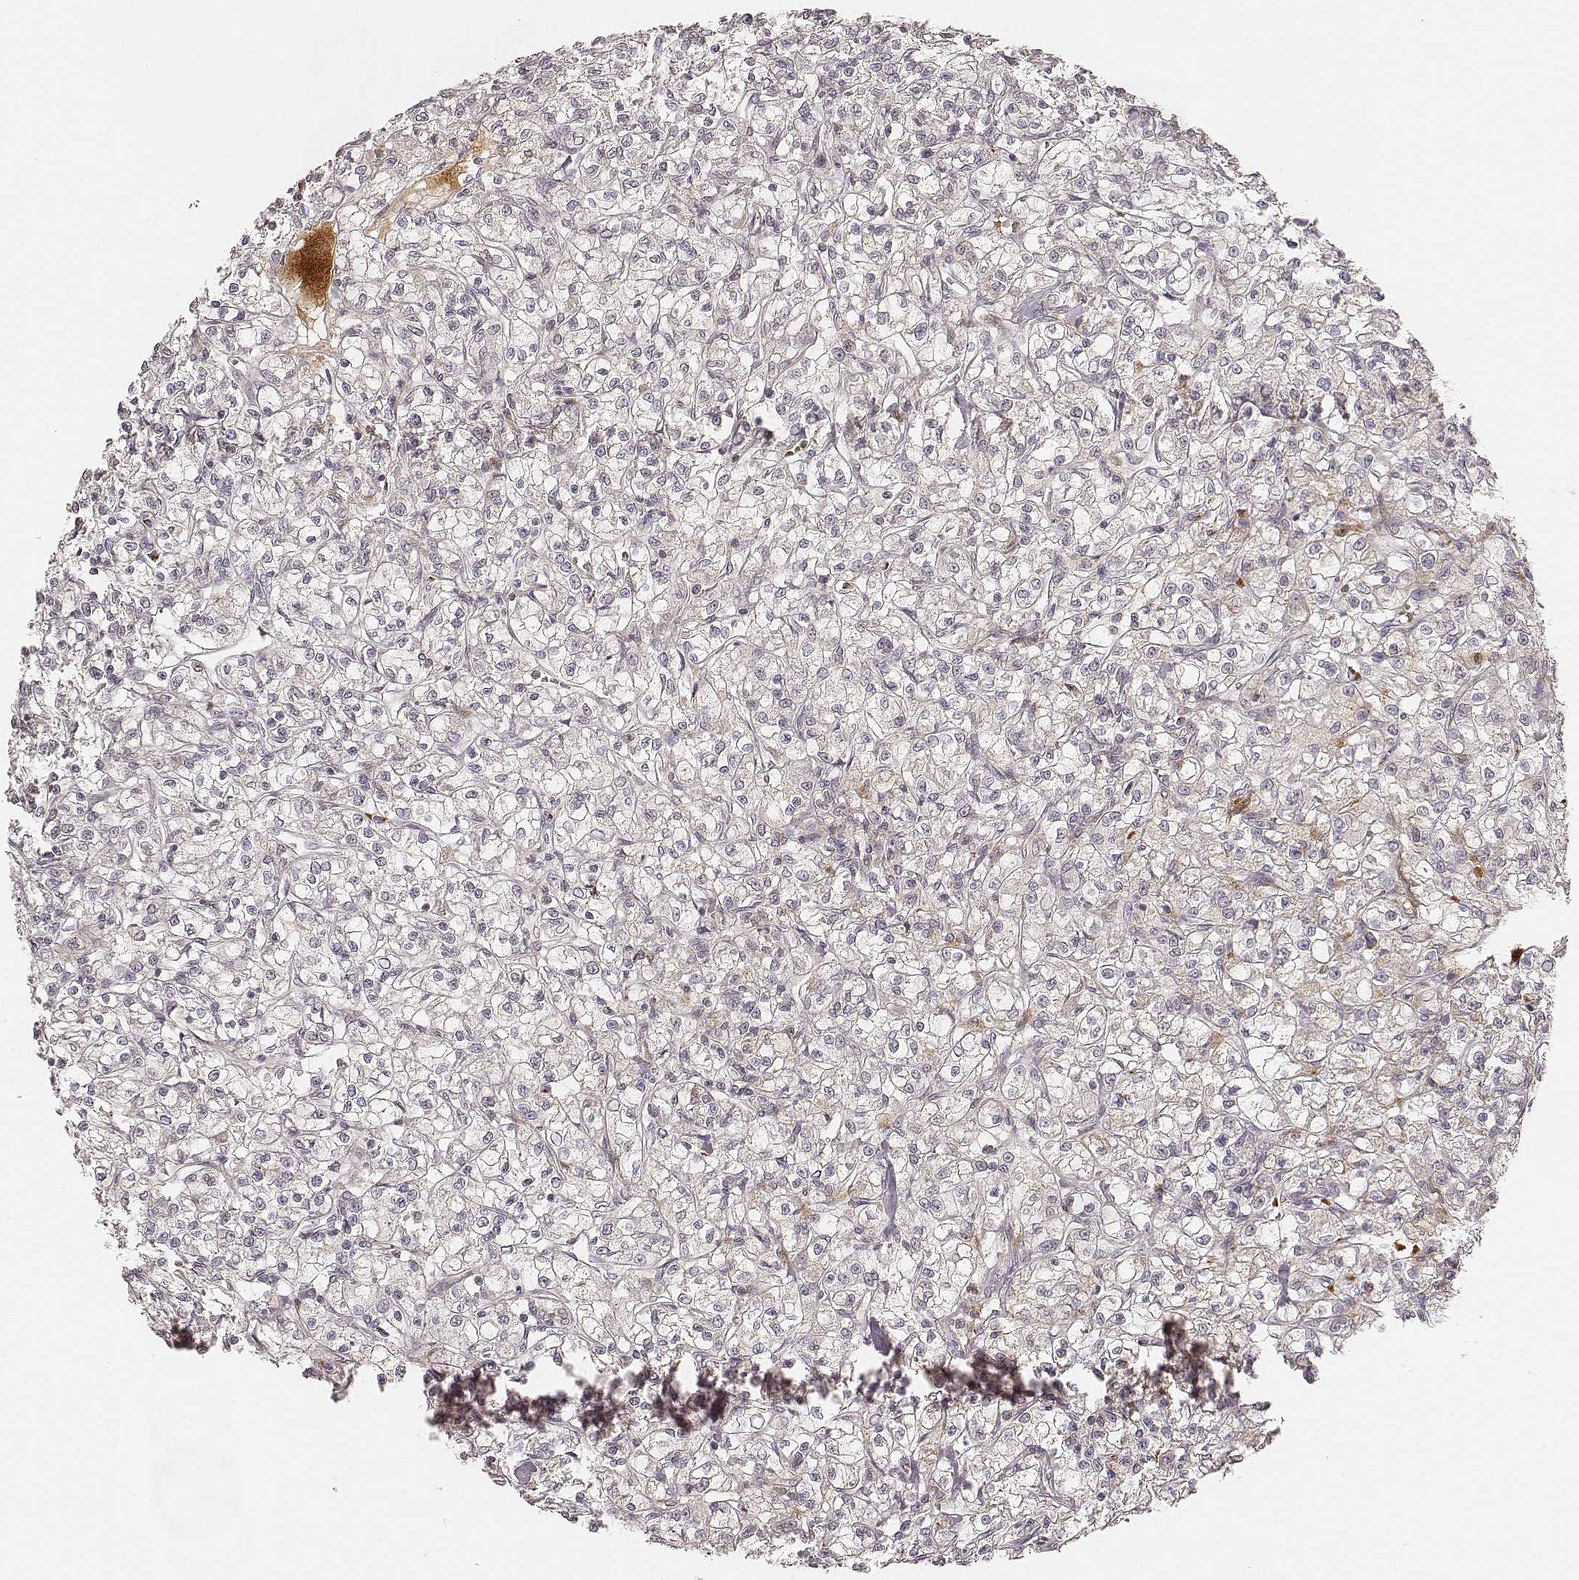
{"staining": {"intensity": "negative", "quantity": "none", "location": "none"}, "tissue": "renal cancer", "cell_type": "Tumor cells", "image_type": "cancer", "snomed": [{"axis": "morphology", "description": "Adenocarcinoma, NOS"}, {"axis": "topography", "description": "Kidney"}], "caption": "Immunohistochemistry of renal cancer demonstrates no staining in tumor cells.", "gene": "GORASP2", "patient": {"sex": "female", "age": 59}}